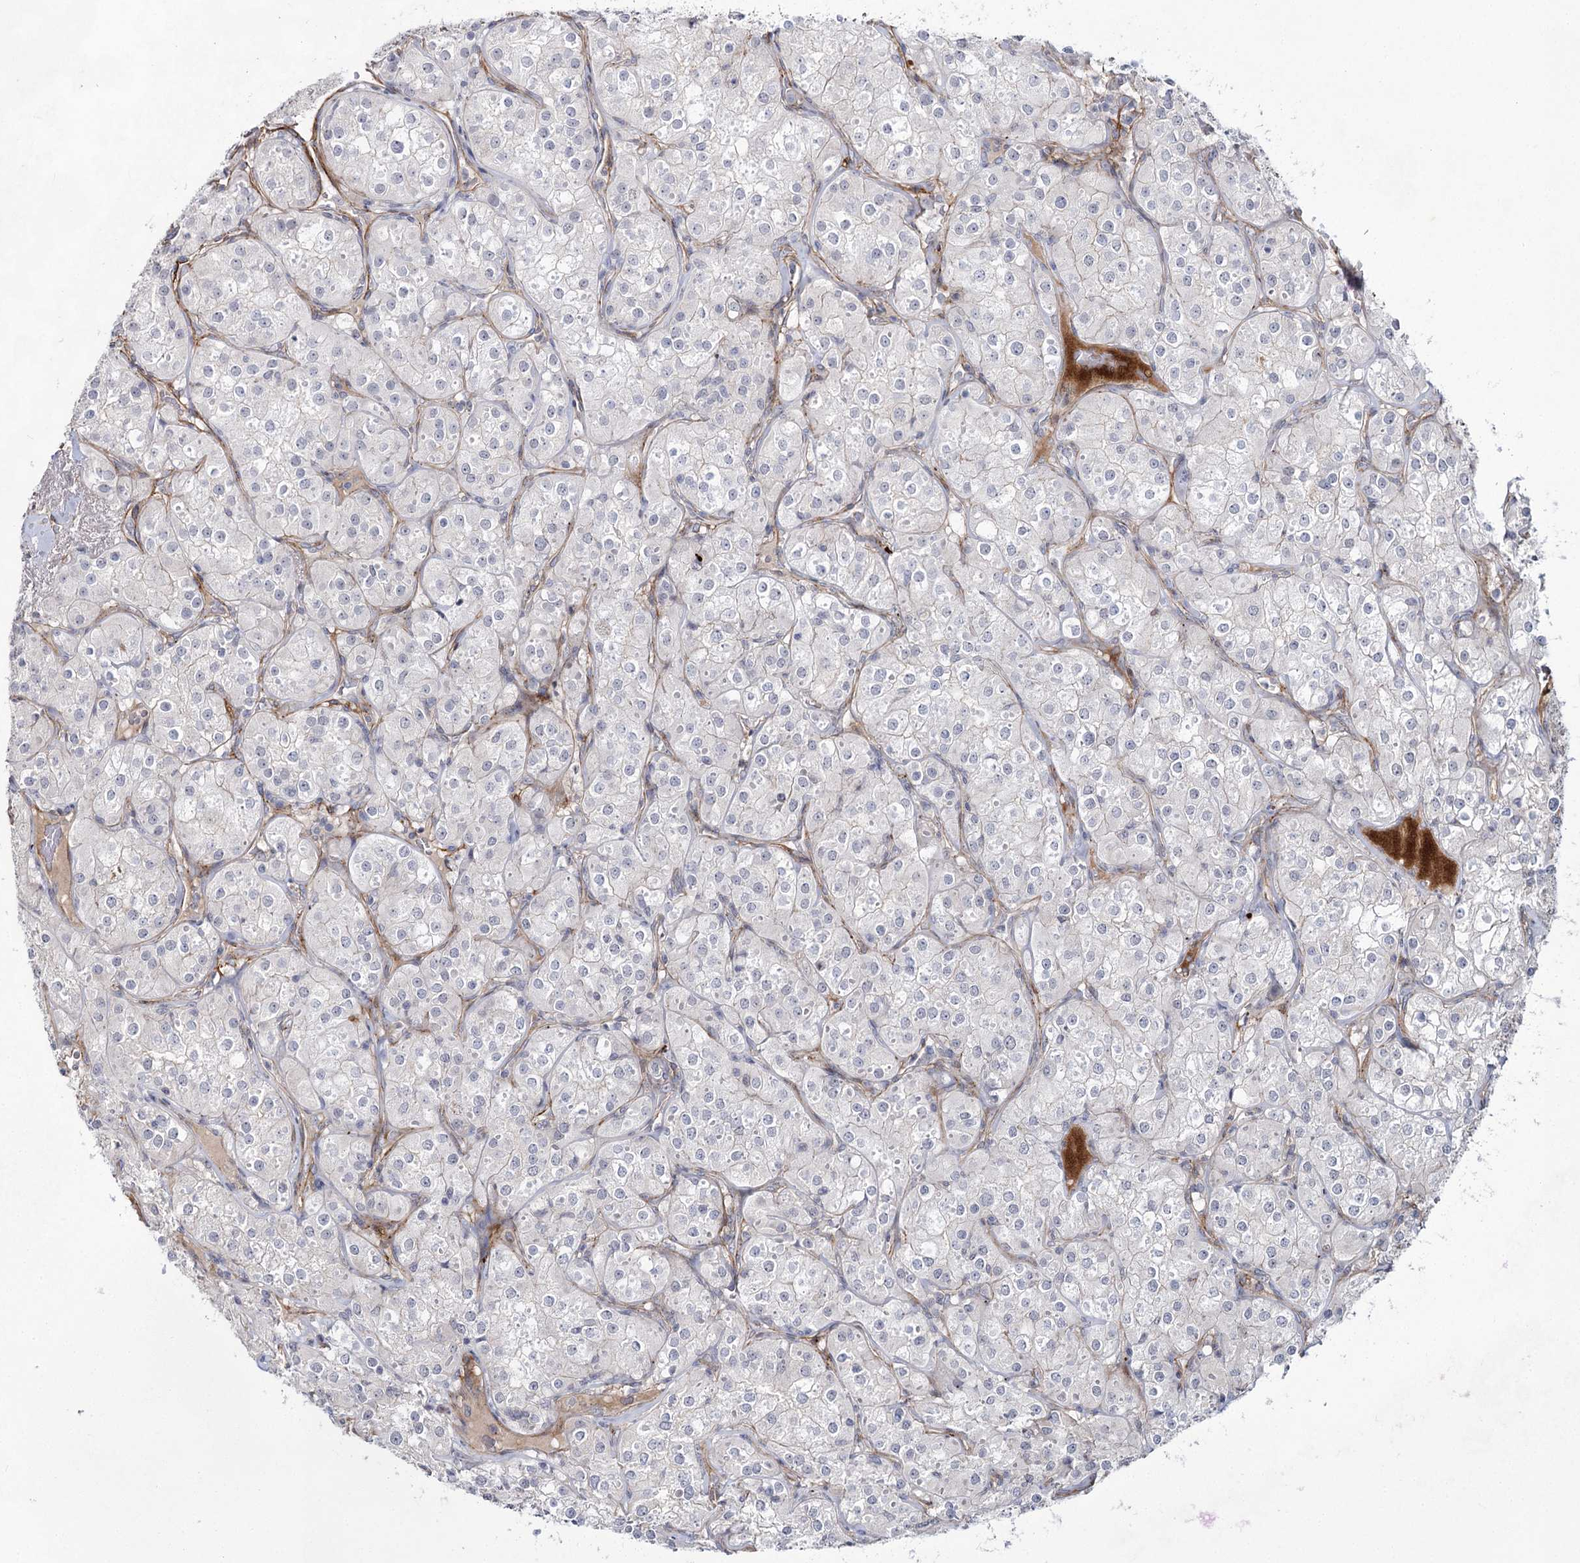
{"staining": {"intensity": "negative", "quantity": "none", "location": "none"}, "tissue": "renal cancer", "cell_type": "Tumor cells", "image_type": "cancer", "snomed": [{"axis": "morphology", "description": "Adenocarcinoma, NOS"}, {"axis": "topography", "description": "Kidney"}], "caption": "Human renal adenocarcinoma stained for a protein using immunohistochemistry (IHC) shows no staining in tumor cells.", "gene": "ATL2", "patient": {"sex": "male", "age": 77}}